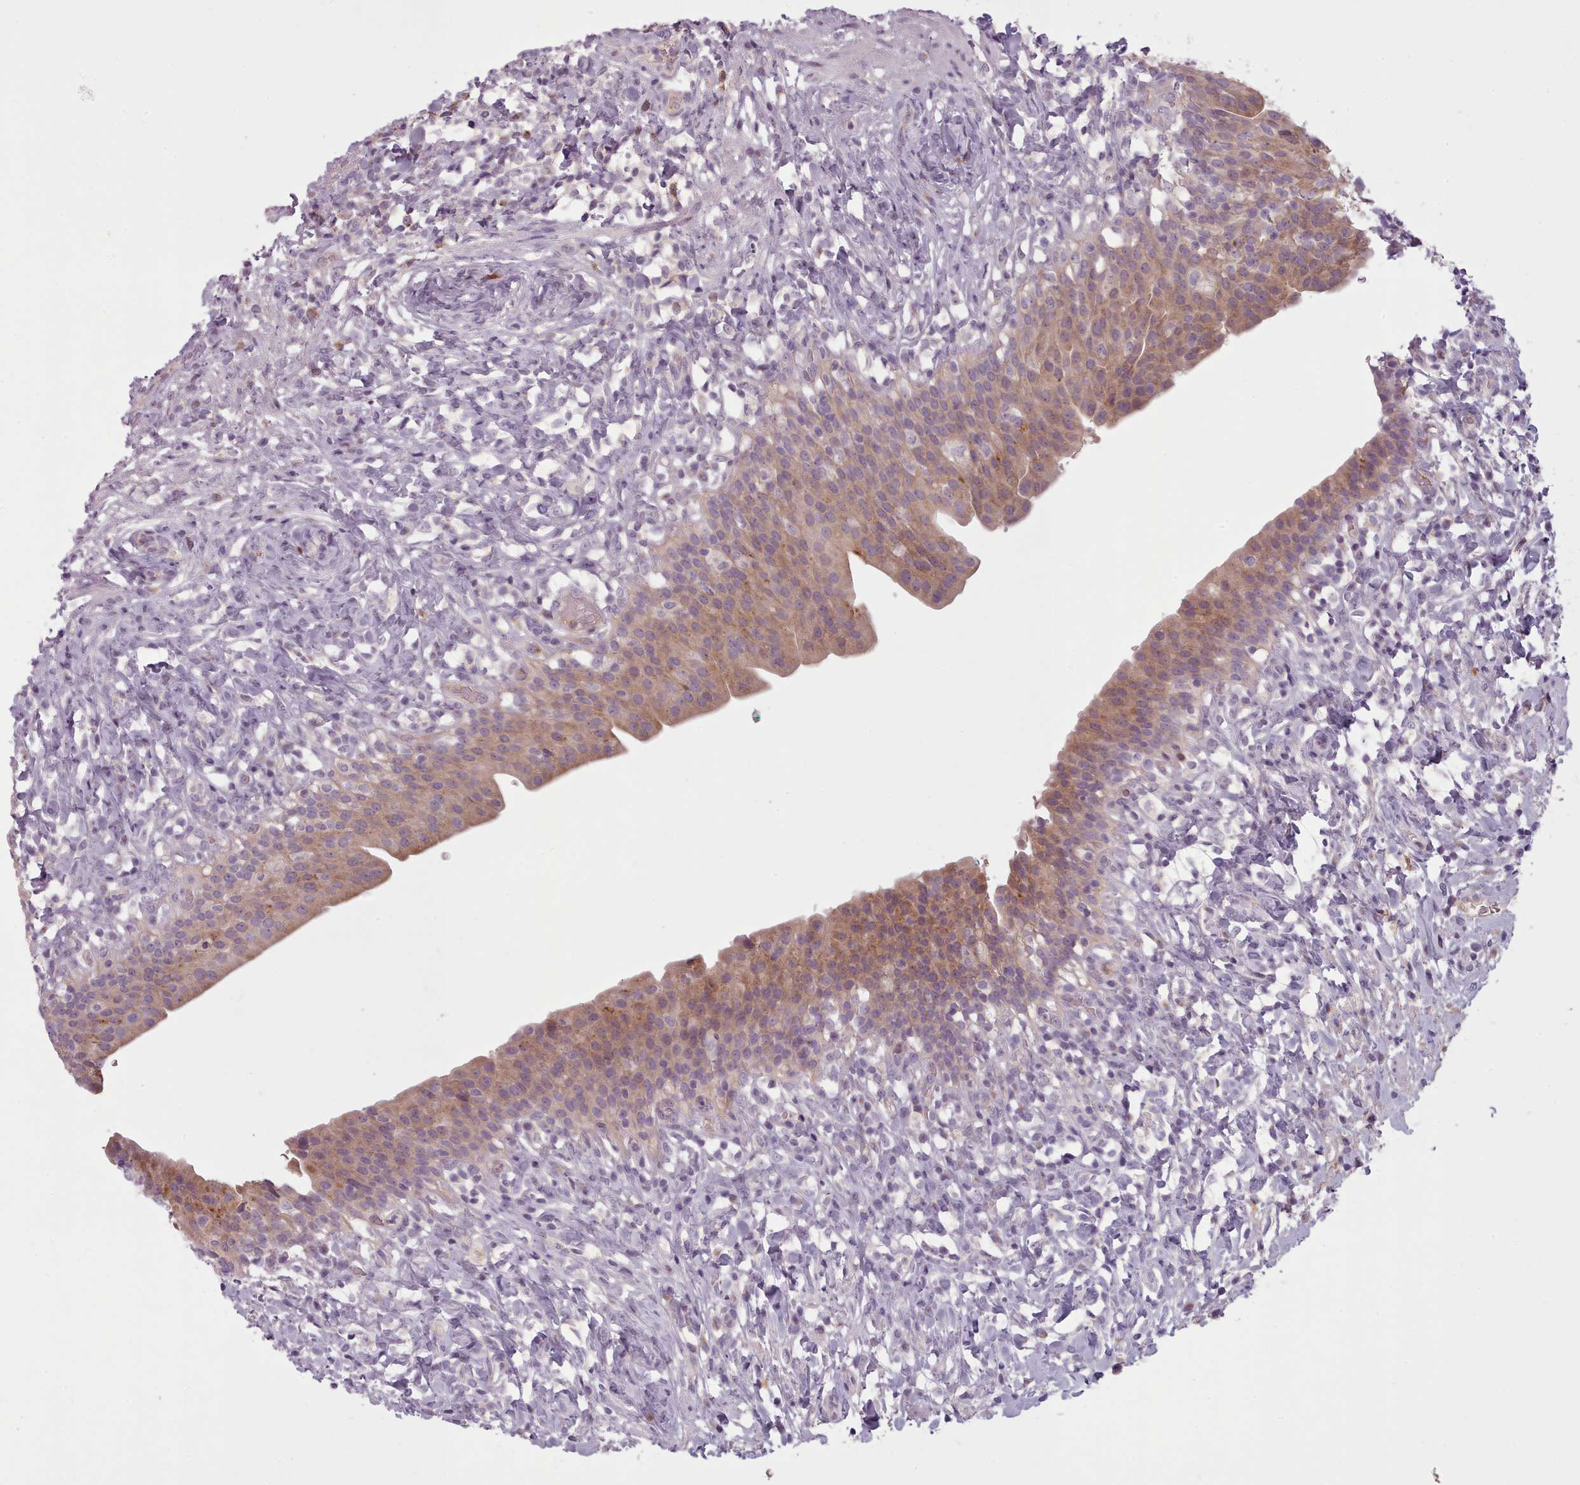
{"staining": {"intensity": "moderate", "quantity": "25%-75%", "location": "cytoplasmic/membranous"}, "tissue": "urinary bladder", "cell_type": "Urothelial cells", "image_type": "normal", "snomed": [{"axis": "morphology", "description": "Normal tissue, NOS"}, {"axis": "morphology", "description": "Inflammation, NOS"}, {"axis": "topography", "description": "Urinary bladder"}], "caption": "Immunohistochemical staining of benign human urinary bladder exhibits 25%-75% levels of moderate cytoplasmic/membranous protein staining in approximately 25%-75% of urothelial cells.", "gene": "LAPTM5", "patient": {"sex": "male", "age": 64}}